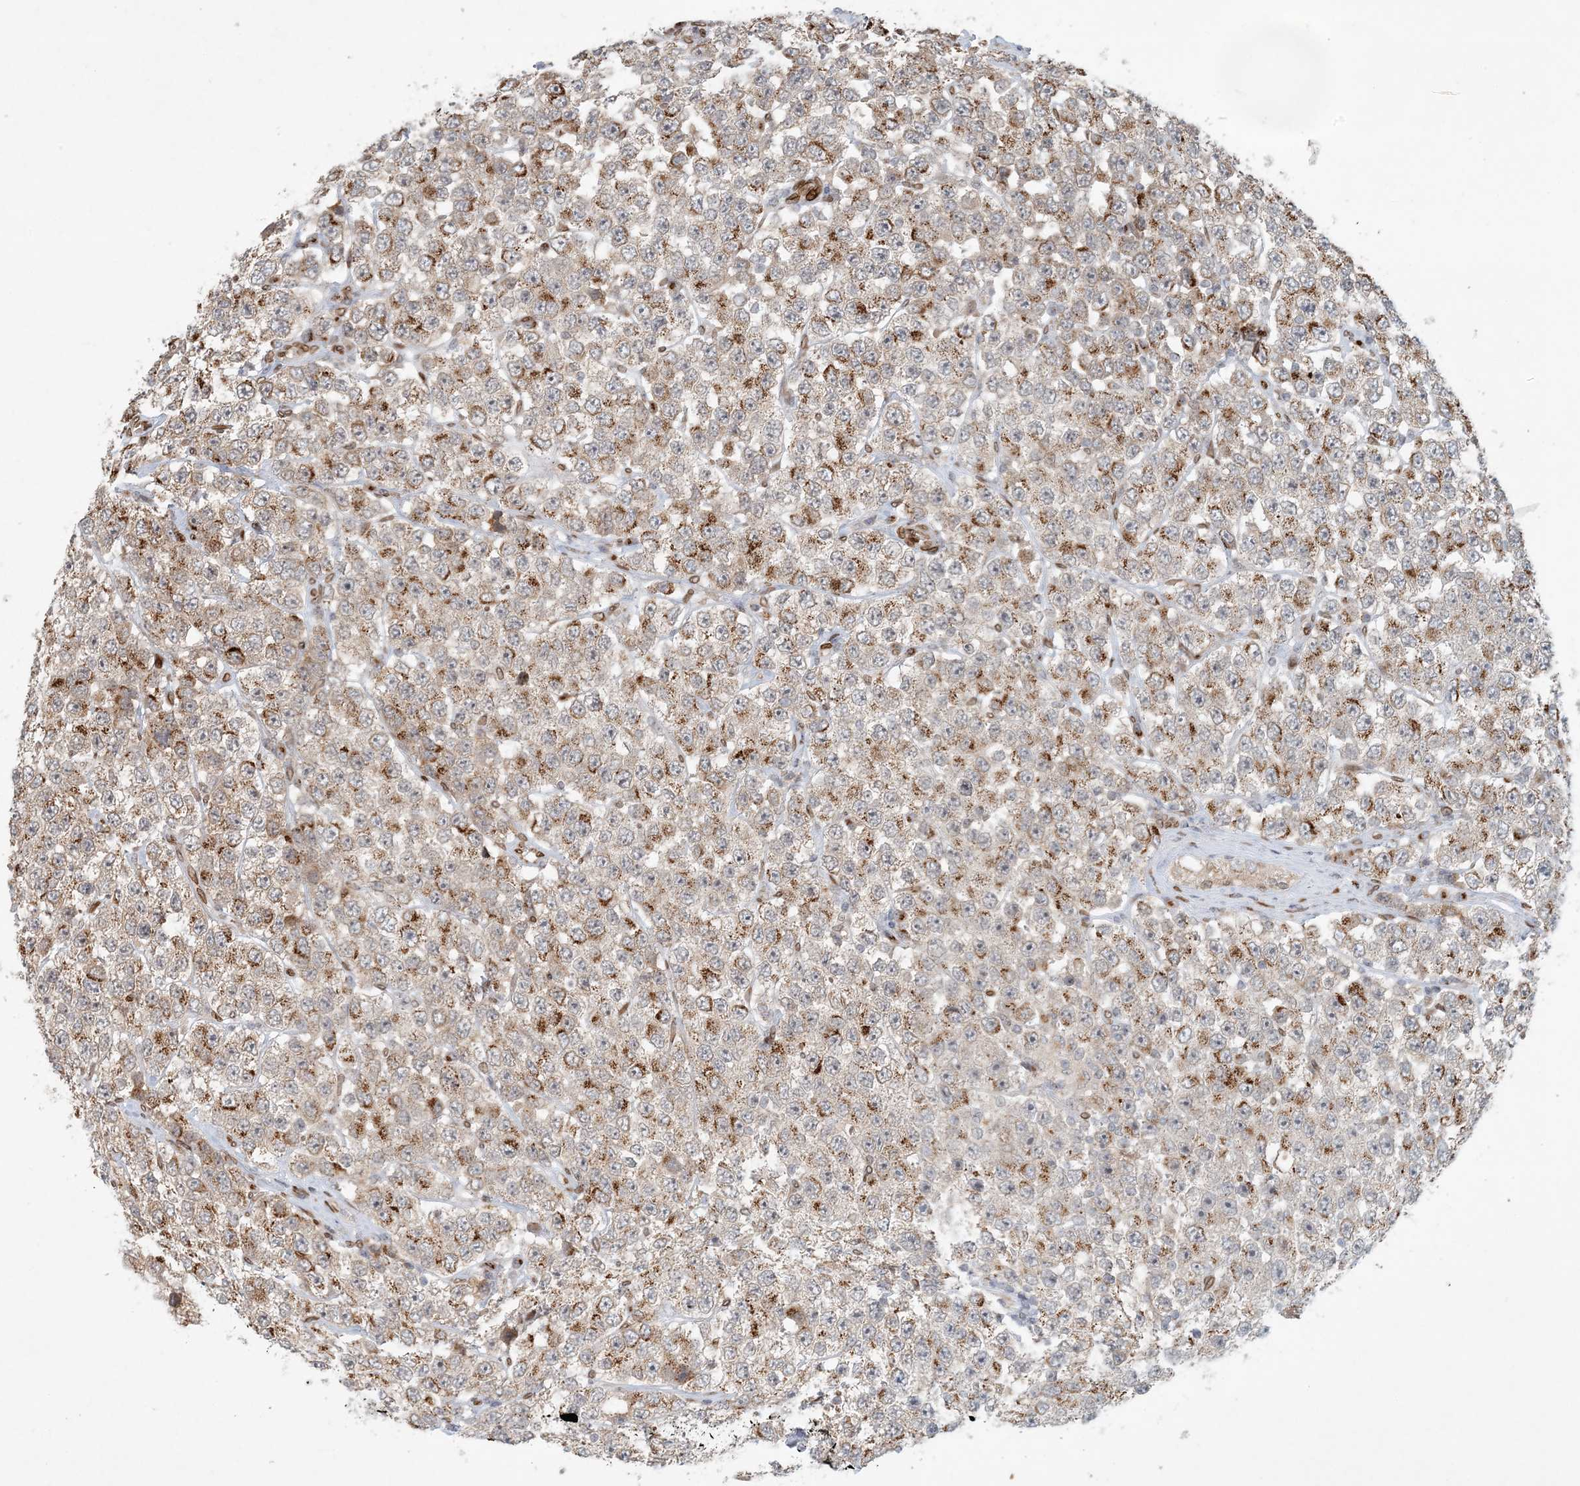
{"staining": {"intensity": "strong", "quantity": "25%-75%", "location": "cytoplasmic/membranous"}, "tissue": "testis cancer", "cell_type": "Tumor cells", "image_type": "cancer", "snomed": [{"axis": "morphology", "description": "Seminoma, NOS"}, {"axis": "topography", "description": "Testis"}], "caption": "Seminoma (testis) stained for a protein displays strong cytoplasmic/membranous positivity in tumor cells. The protein is shown in brown color, while the nuclei are stained blue.", "gene": "SLC35A2", "patient": {"sex": "male", "age": 28}}